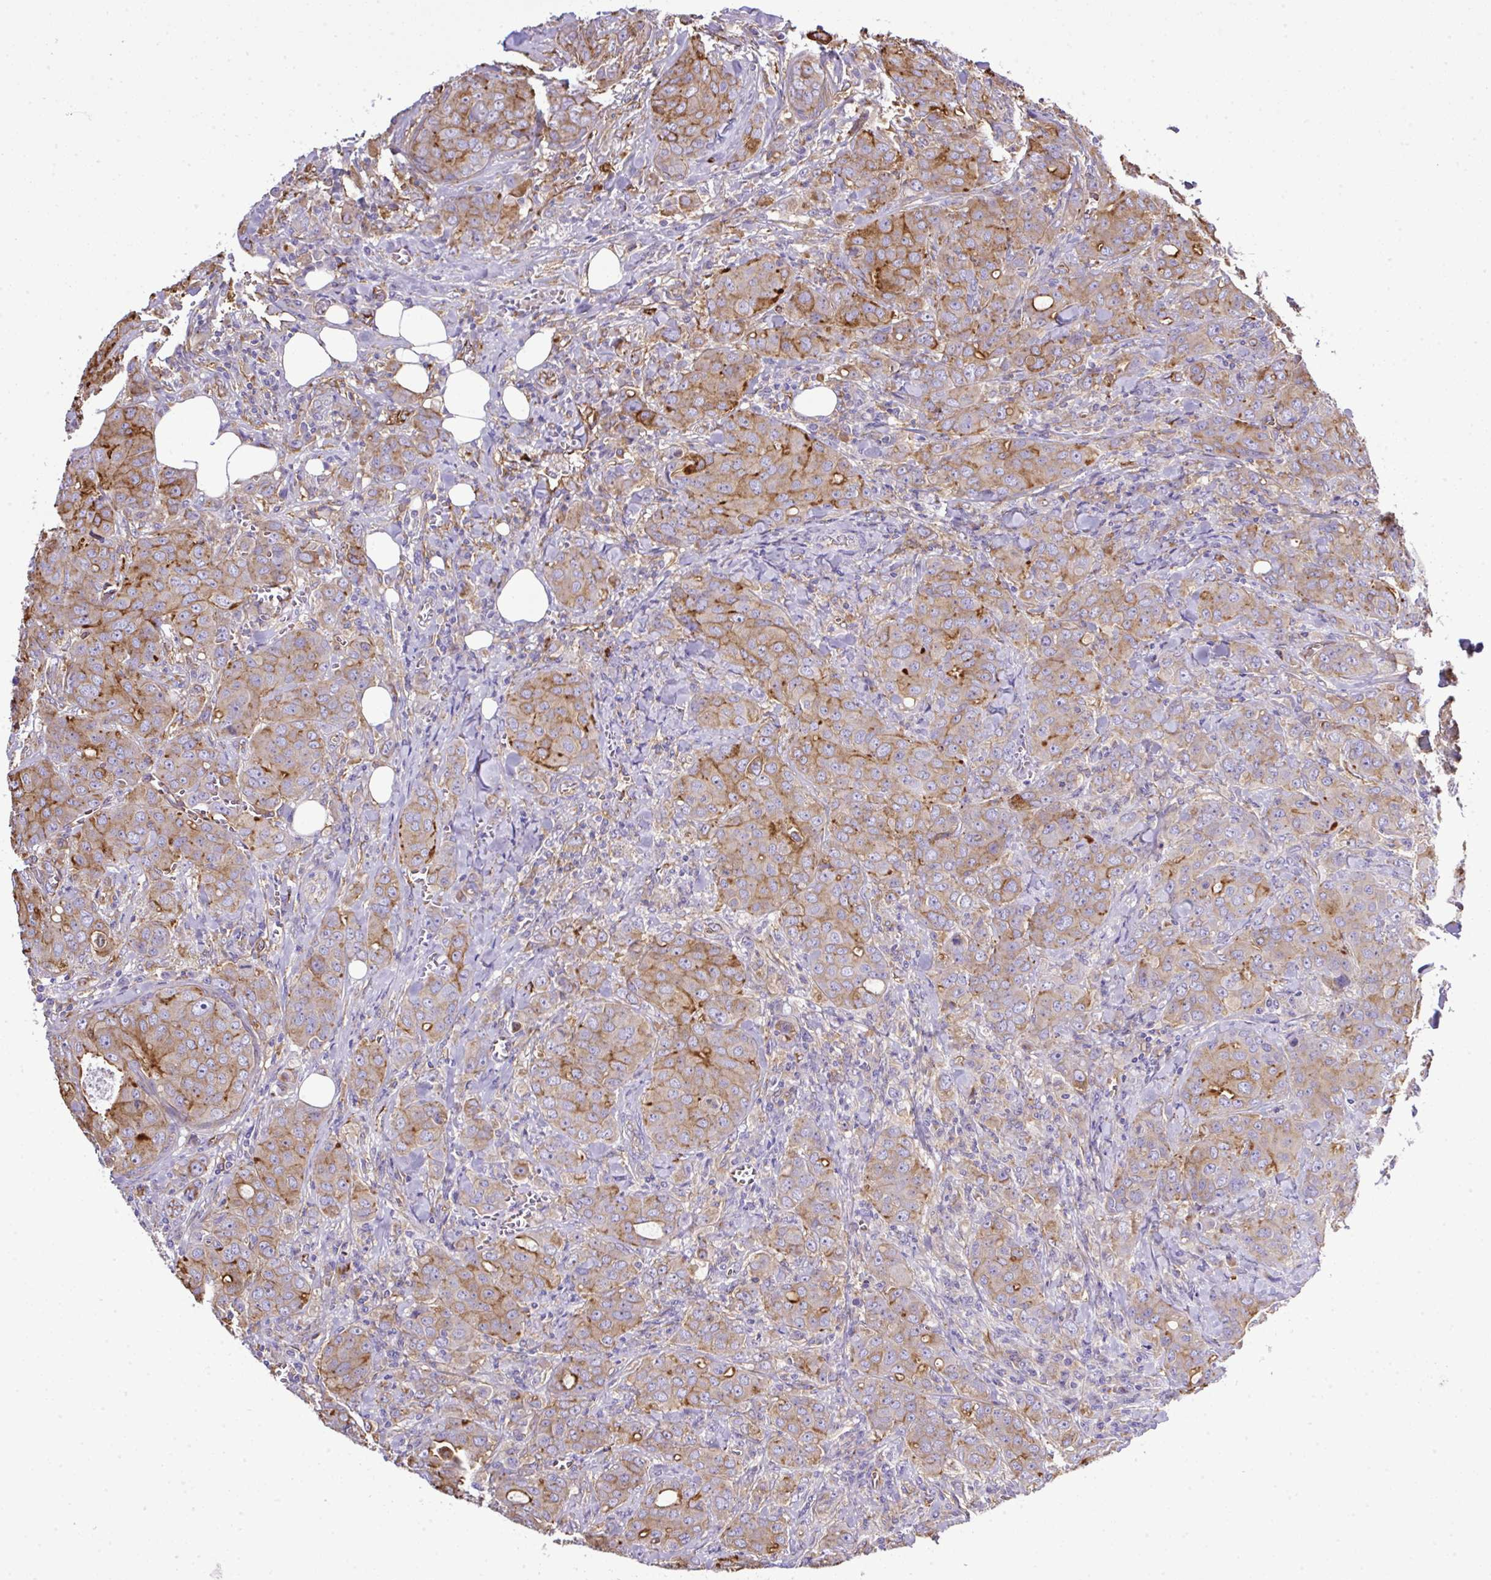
{"staining": {"intensity": "moderate", "quantity": "25%-75%", "location": "cytoplasmic/membranous"}, "tissue": "breast cancer", "cell_type": "Tumor cells", "image_type": "cancer", "snomed": [{"axis": "morphology", "description": "Duct carcinoma"}, {"axis": "topography", "description": "Breast"}], "caption": "A photomicrograph of breast invasive ductal carcinoma stained for a protein reveals moderate cytoplasmic/membranous brown staining in tumor cells. (Brightfield microscopy of DAB IHC at high magnification).", "gene": "MAGEB5", "patient": {"sex": "female", "age": 43}}